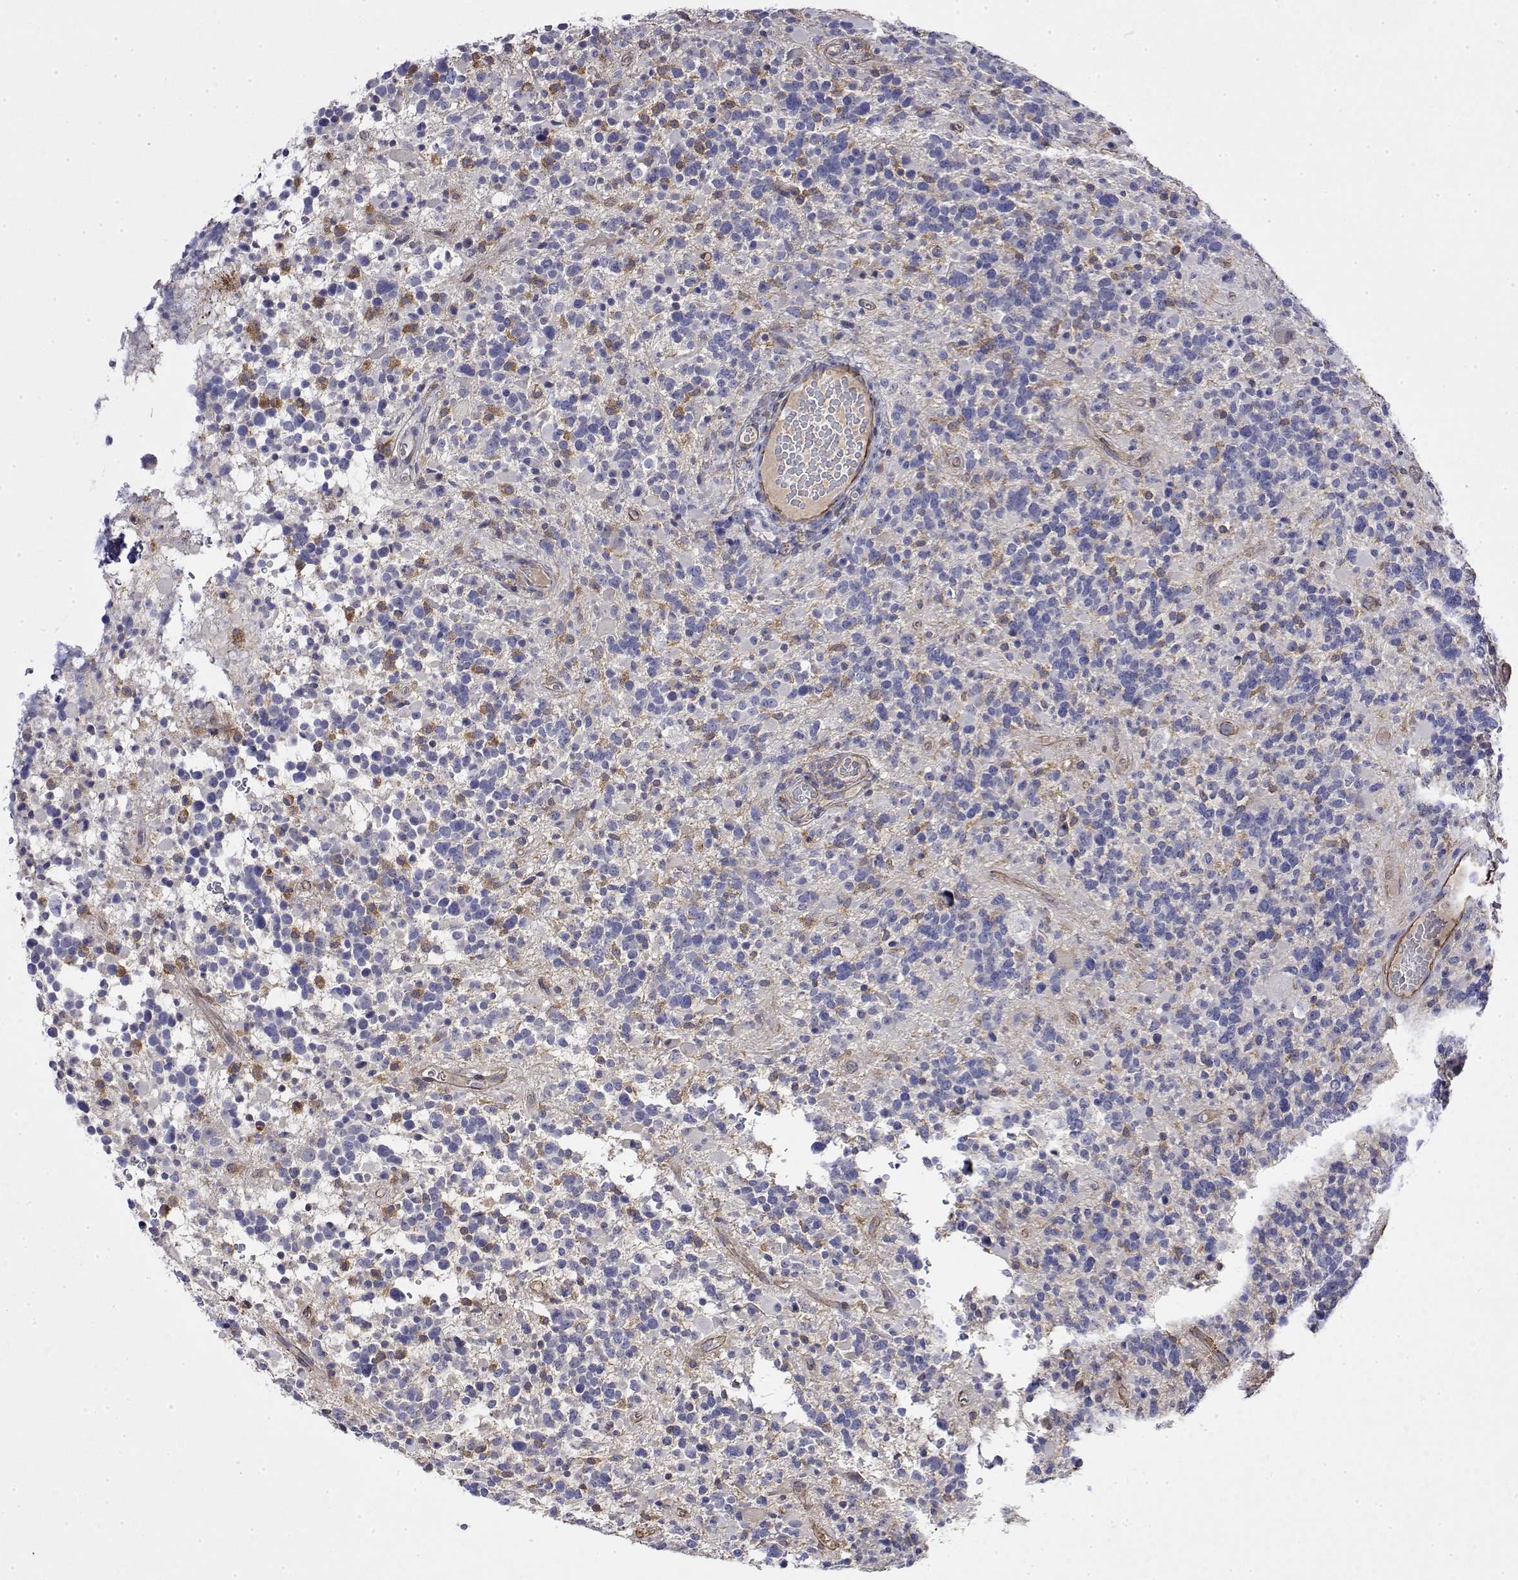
{"staining": {"intensity": "negative", "quantity": "none", "location": "none"}, "tissue": "glioma", "cell_type": "Tumor cells", "image_type": "cancer", "snomed": [{"axis": "morphology", "description": "Glioma, malignant, High grade"}, {"axis": "topography", "description": "Brain"}], "caption": "There is no significant staining in tumor cells of malignant glioma (high-grade). Brightfield microscopy of IHC stained with DAB (brown) and hematoxylin (blue), captured at high magnification.", "gene": "SOWAHD", "patient": {"sex": "female", "age": 40}}